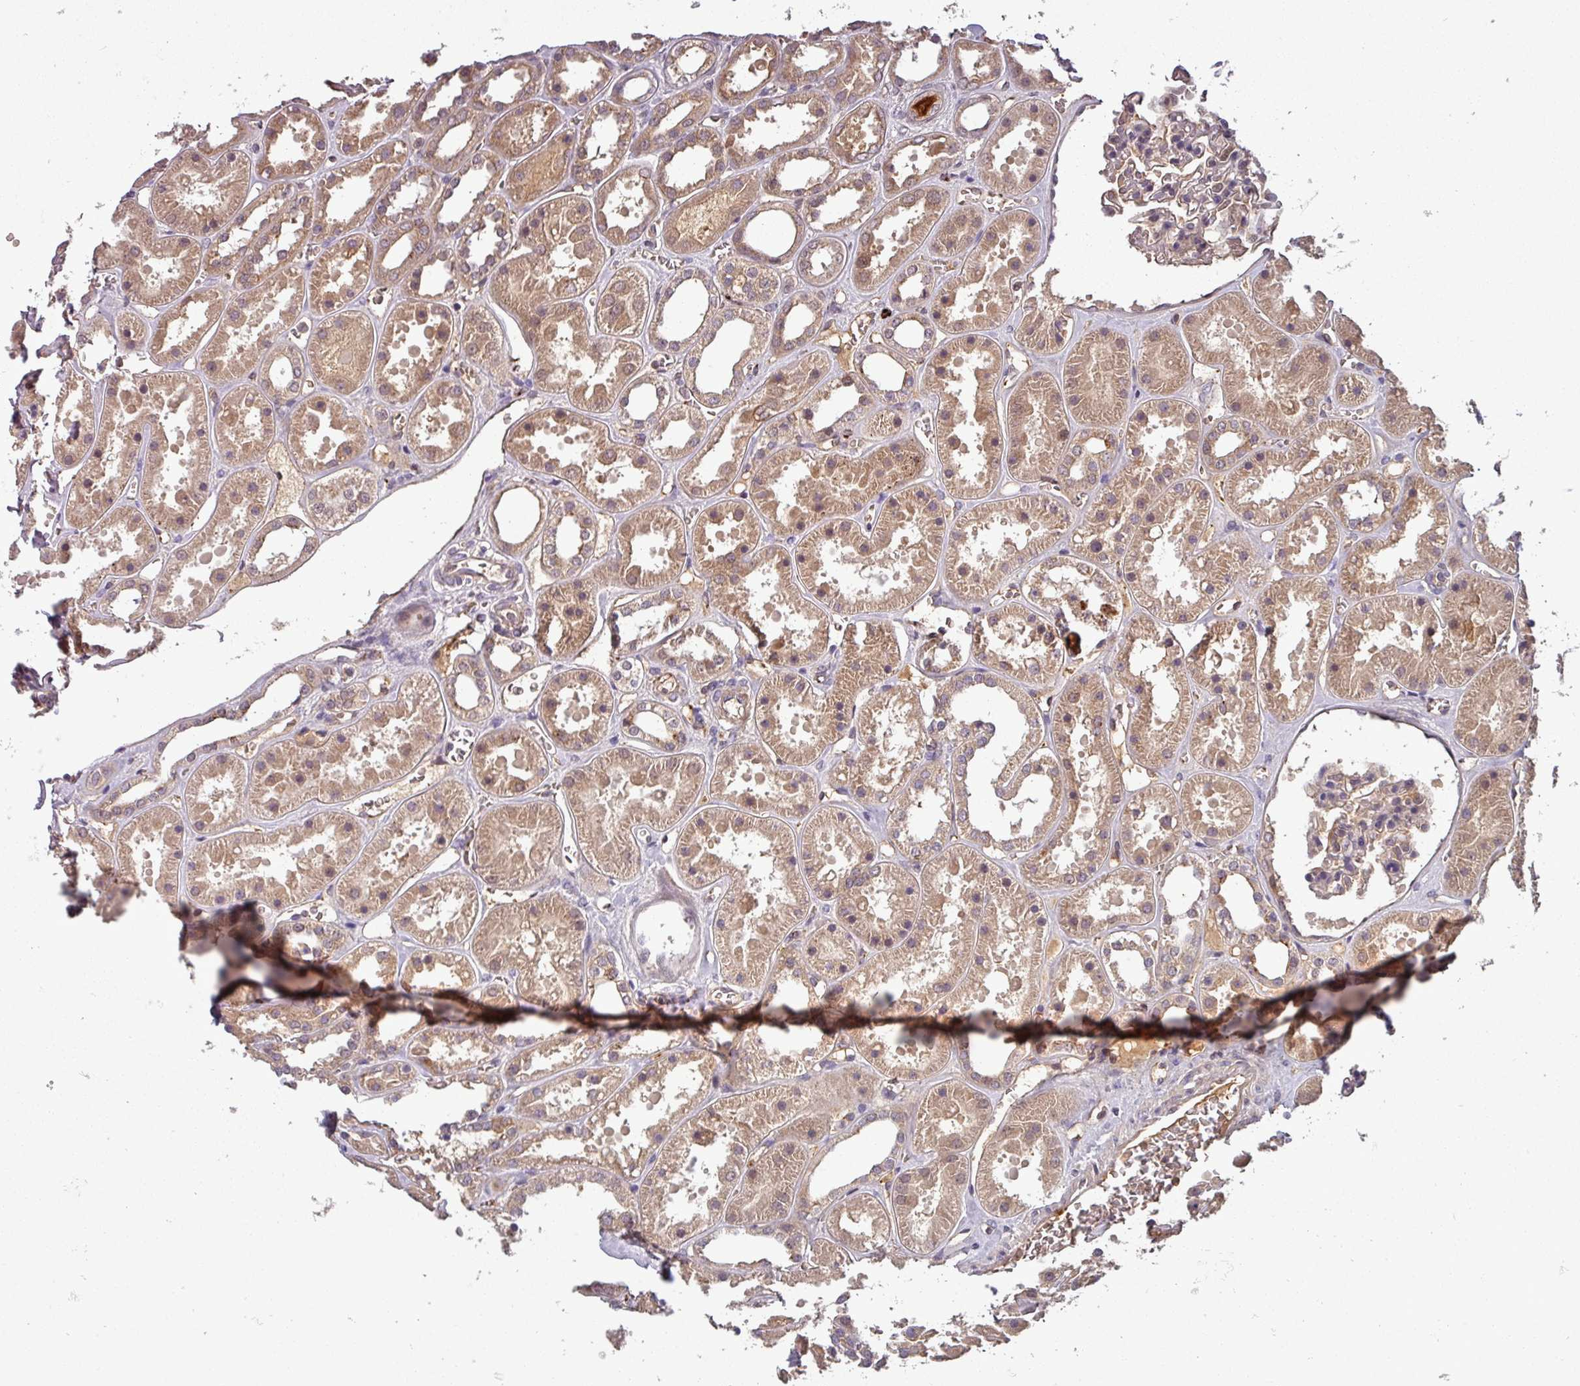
{"staining": {"intensity": "moderate", "quantity": "25%-75%", "location": "nuclear"}, "tissue": "kidney", "cell_type": "Cells in glomeruli", "image_type": "normal", "snomed": [{"axis": "morphology", "description": "Normal tissue, NOS"}, {"axis": "topography", "description": "Kidney"}], "caption": "Cells in glomeruli display medium levels of moderate nuclear positivity in approximately 25%-75% of cells in benign human kidney.", "gene": "PUS1", "patient": {"sex": "female", "age": 41}}